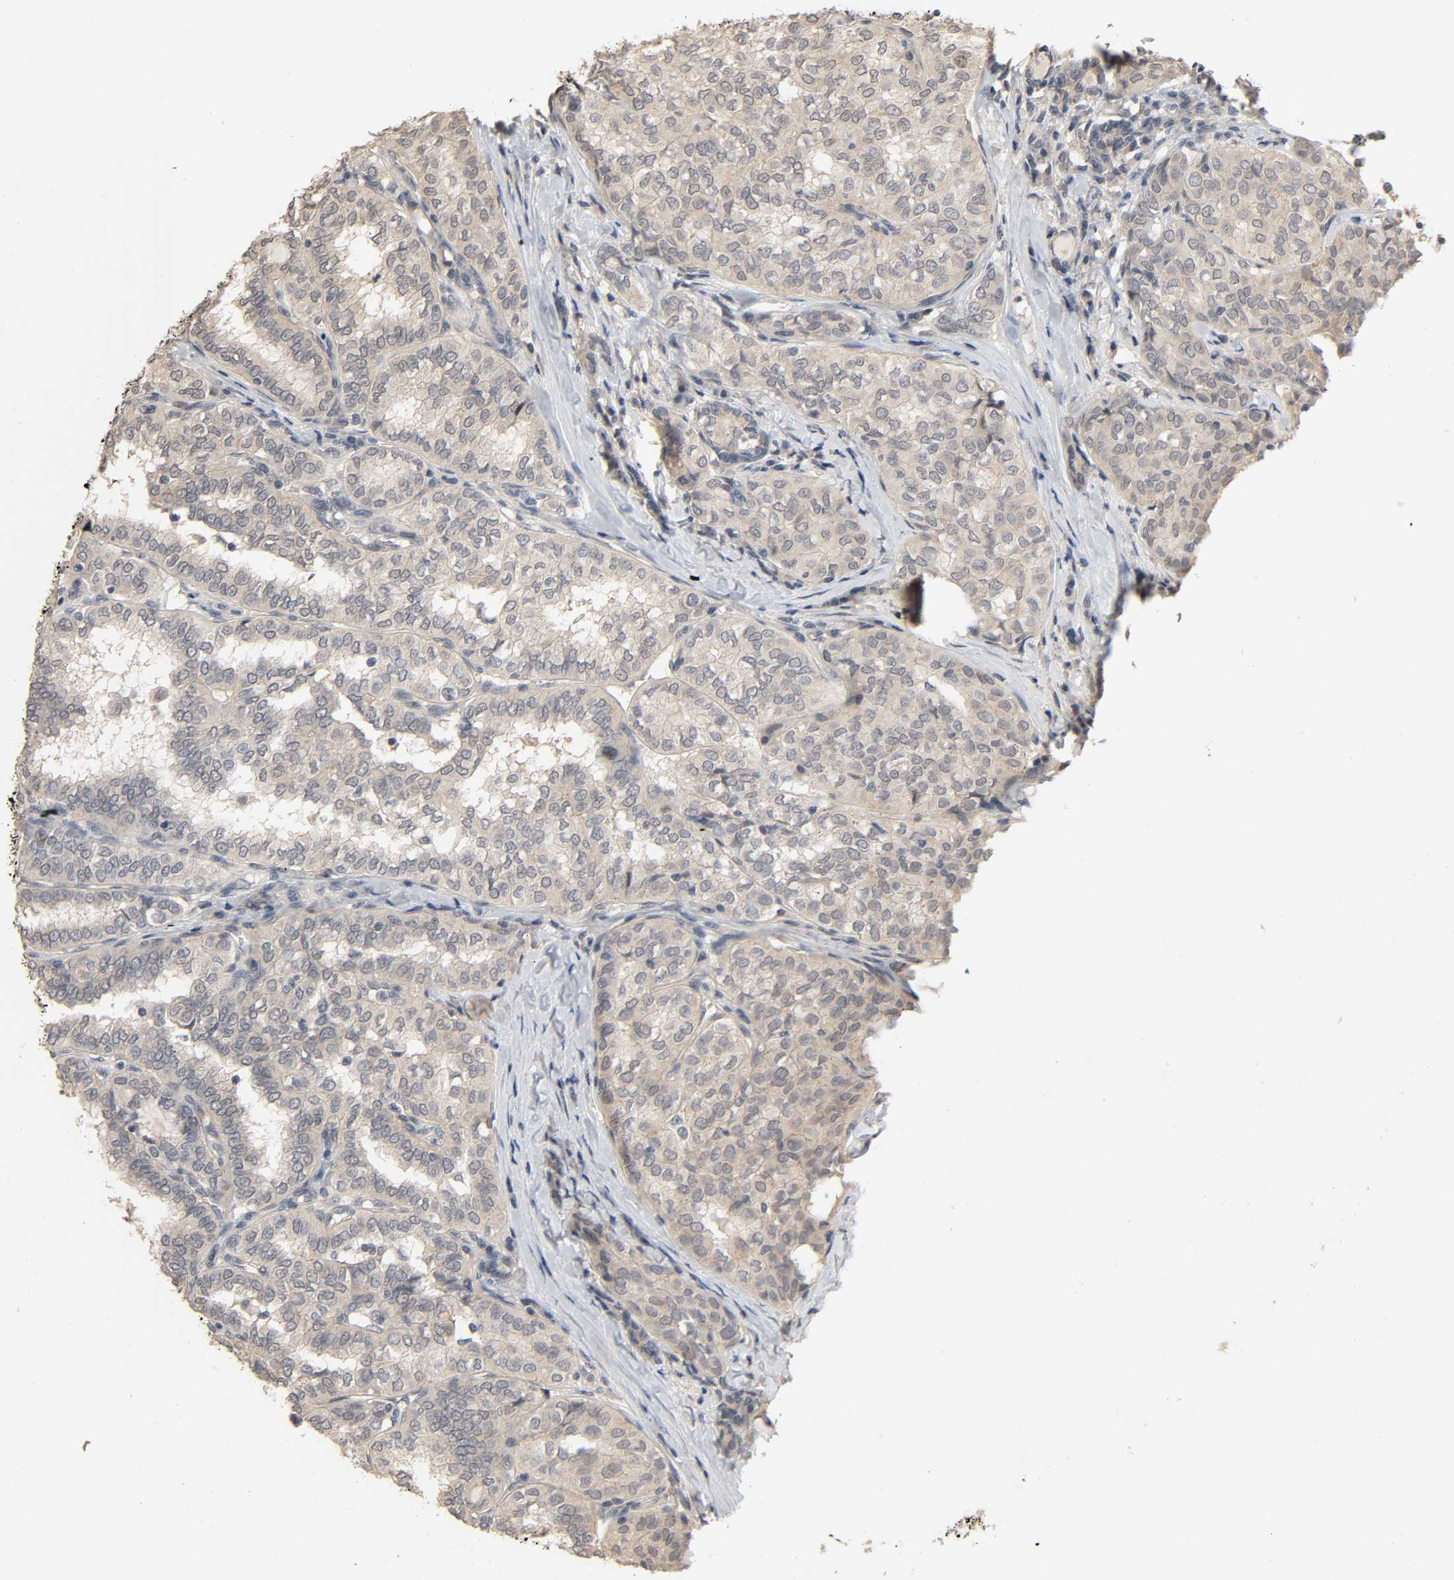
{"staining": {"intensity": "weak", "quantity": "25%-75%", "location": "cytoplasmic/membranous"}, "tissue": "thyroid cancer", "cell_type": "Tumor cells", "image_type": "cancer", "snomed": [{"axis": "morphology", "description": "Papillary adenocarcinoma, NOS"}, {"axis": "topography", "description": "Thyroid gland"}], "caption": "DAB immunohistochemical staining of papillary adenocarcinoma (thyroid) exhibits weak cytoplasmic/membranous protein expression in approximately 25%-75% of tumor cells.", "gene": "MAGEA8", "patient": {"sex": "female", "age": 30}}